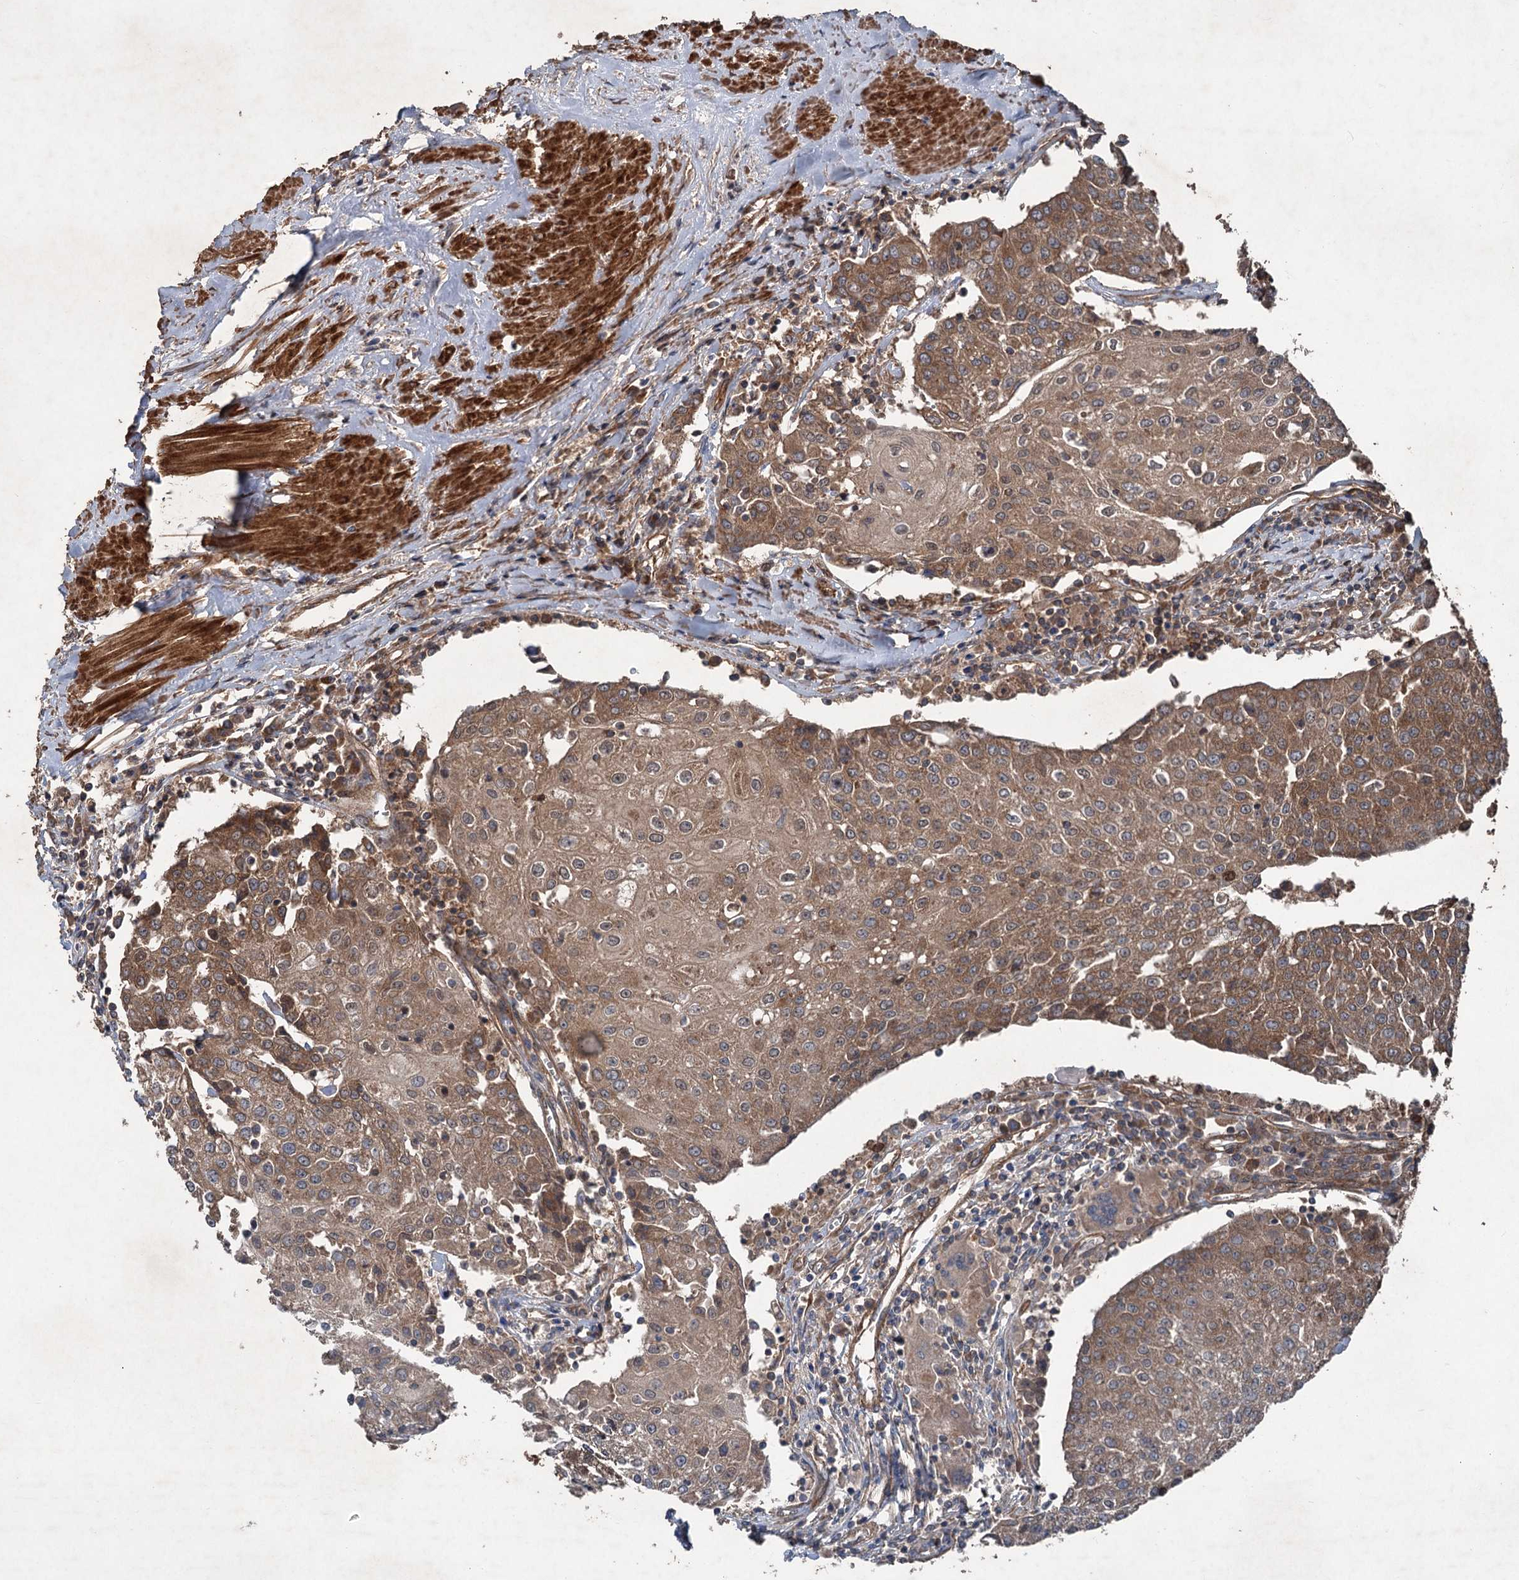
{"staining": {"intensity": "moderate", "quantity": ">75%", "location": "cytoplasmic/membranous"}, "tissue": "urothelial cancer", "cell_type": "Tumor cells", "image_type": "cancer", "snomed": [{"axis": "morphology", "description": "Urothelial carcinoma, High grade"}, {"axis": "topography", "description": "Urinary bladder"}], "caption": "A micrograph of urothelial cancer stained for a protein reveals moderate cytoplasmic/membranous brown staining in tumor cells.", "gene": "RNF214", "patient": {"sex": "female", "age": 85}}